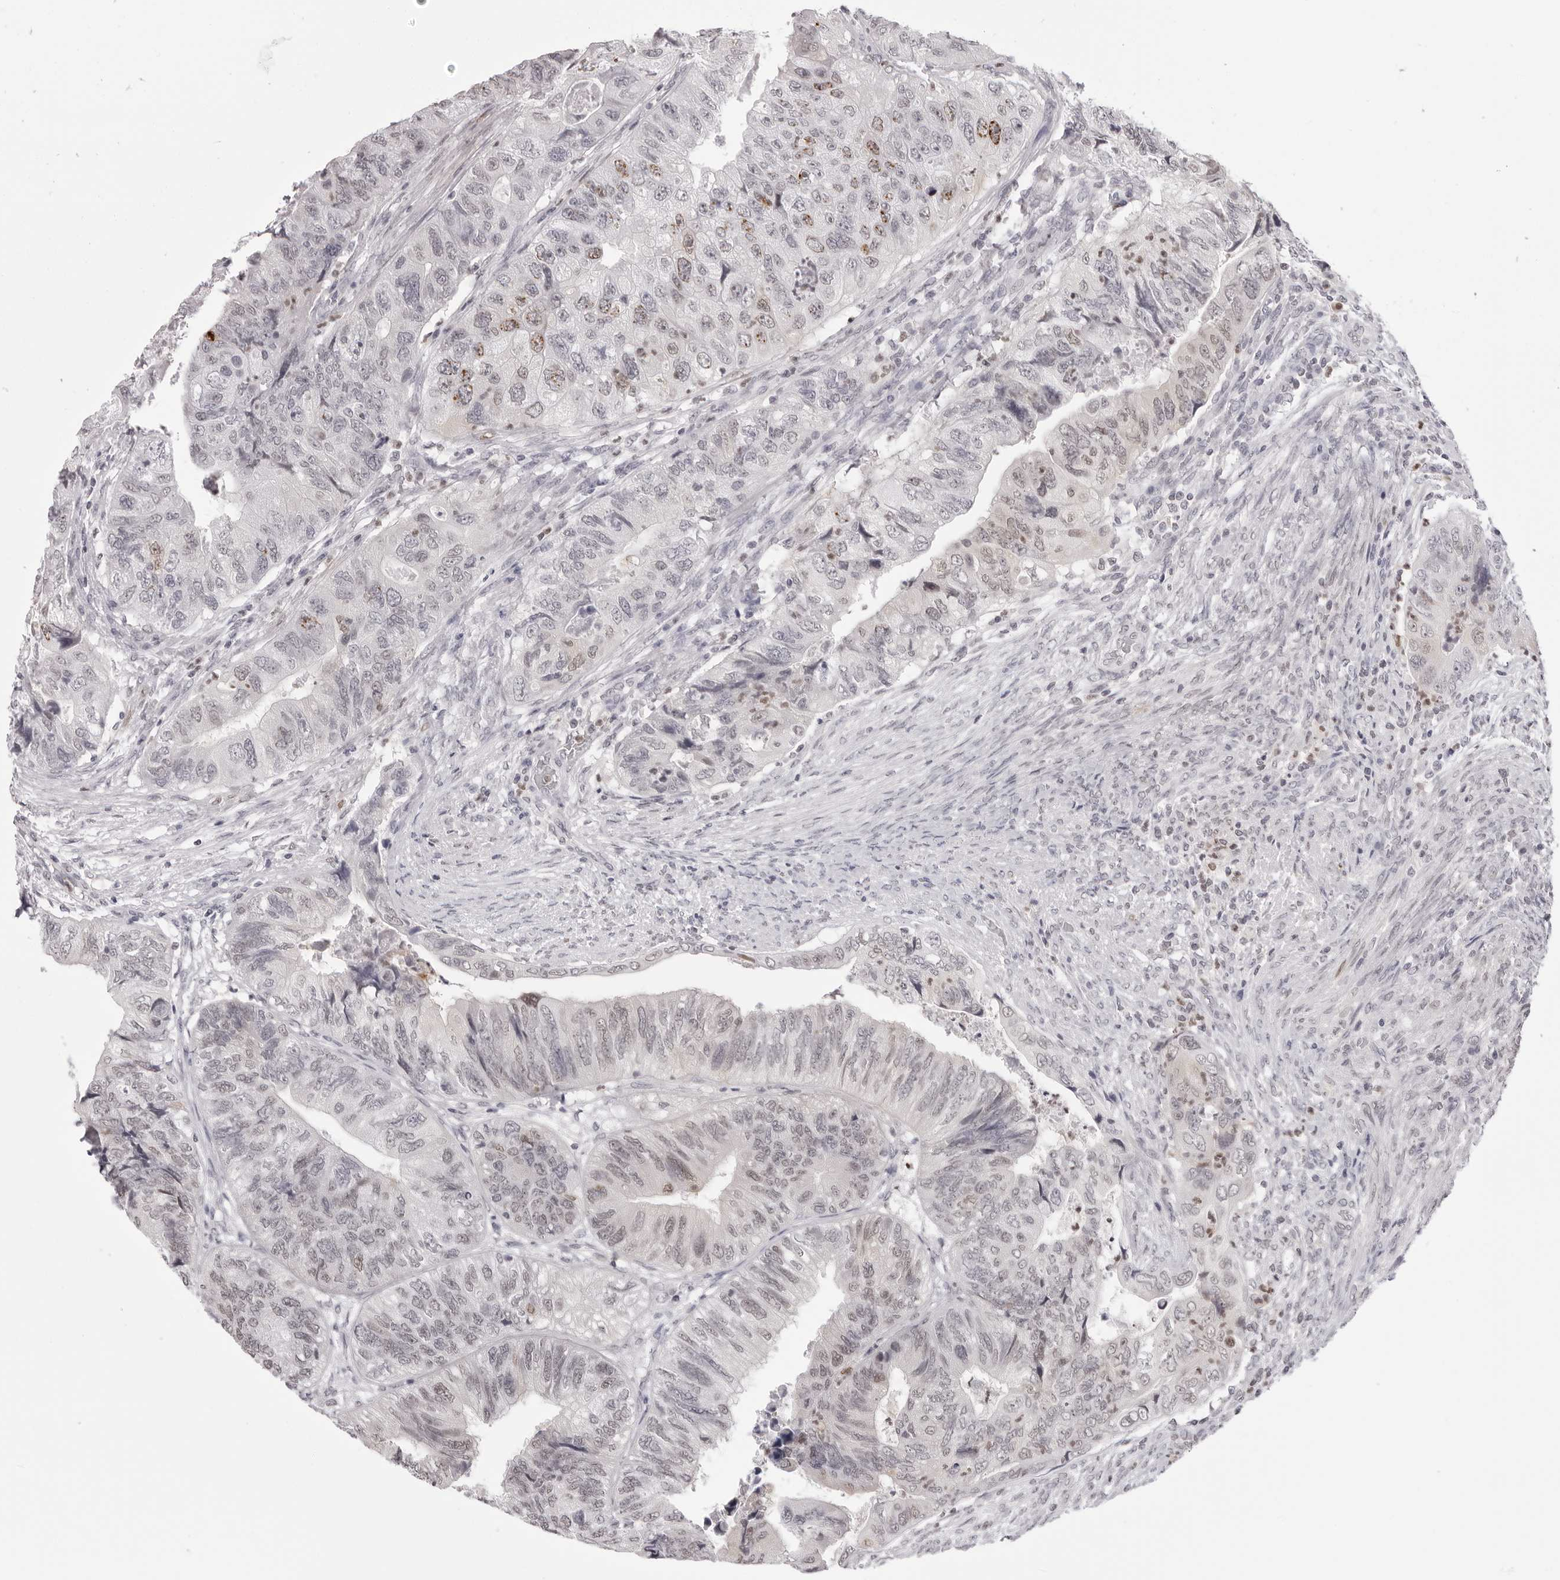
{"staining": {"intensity": "weak", "quantity": "<25%", "location": "nuclear"}, "tissue": "colorectal cancer", "cell_type": "Tumor cells", "image_type": "cancer", "snomed": [{"axis": "morphology", "description": "Adenocarcinoma, NOS"}, {"axis": "topography", "description": "Rectum"}], "caption": "Immunohistochemistry (IHC) photomicrograph of neoplastic tissue: adenocarcinoma (colorectal) stained with DAB displays no significant protein staining in tumor cells.", "gene": "HSPA4", "patient": {"sex": "male", "age": 63}}